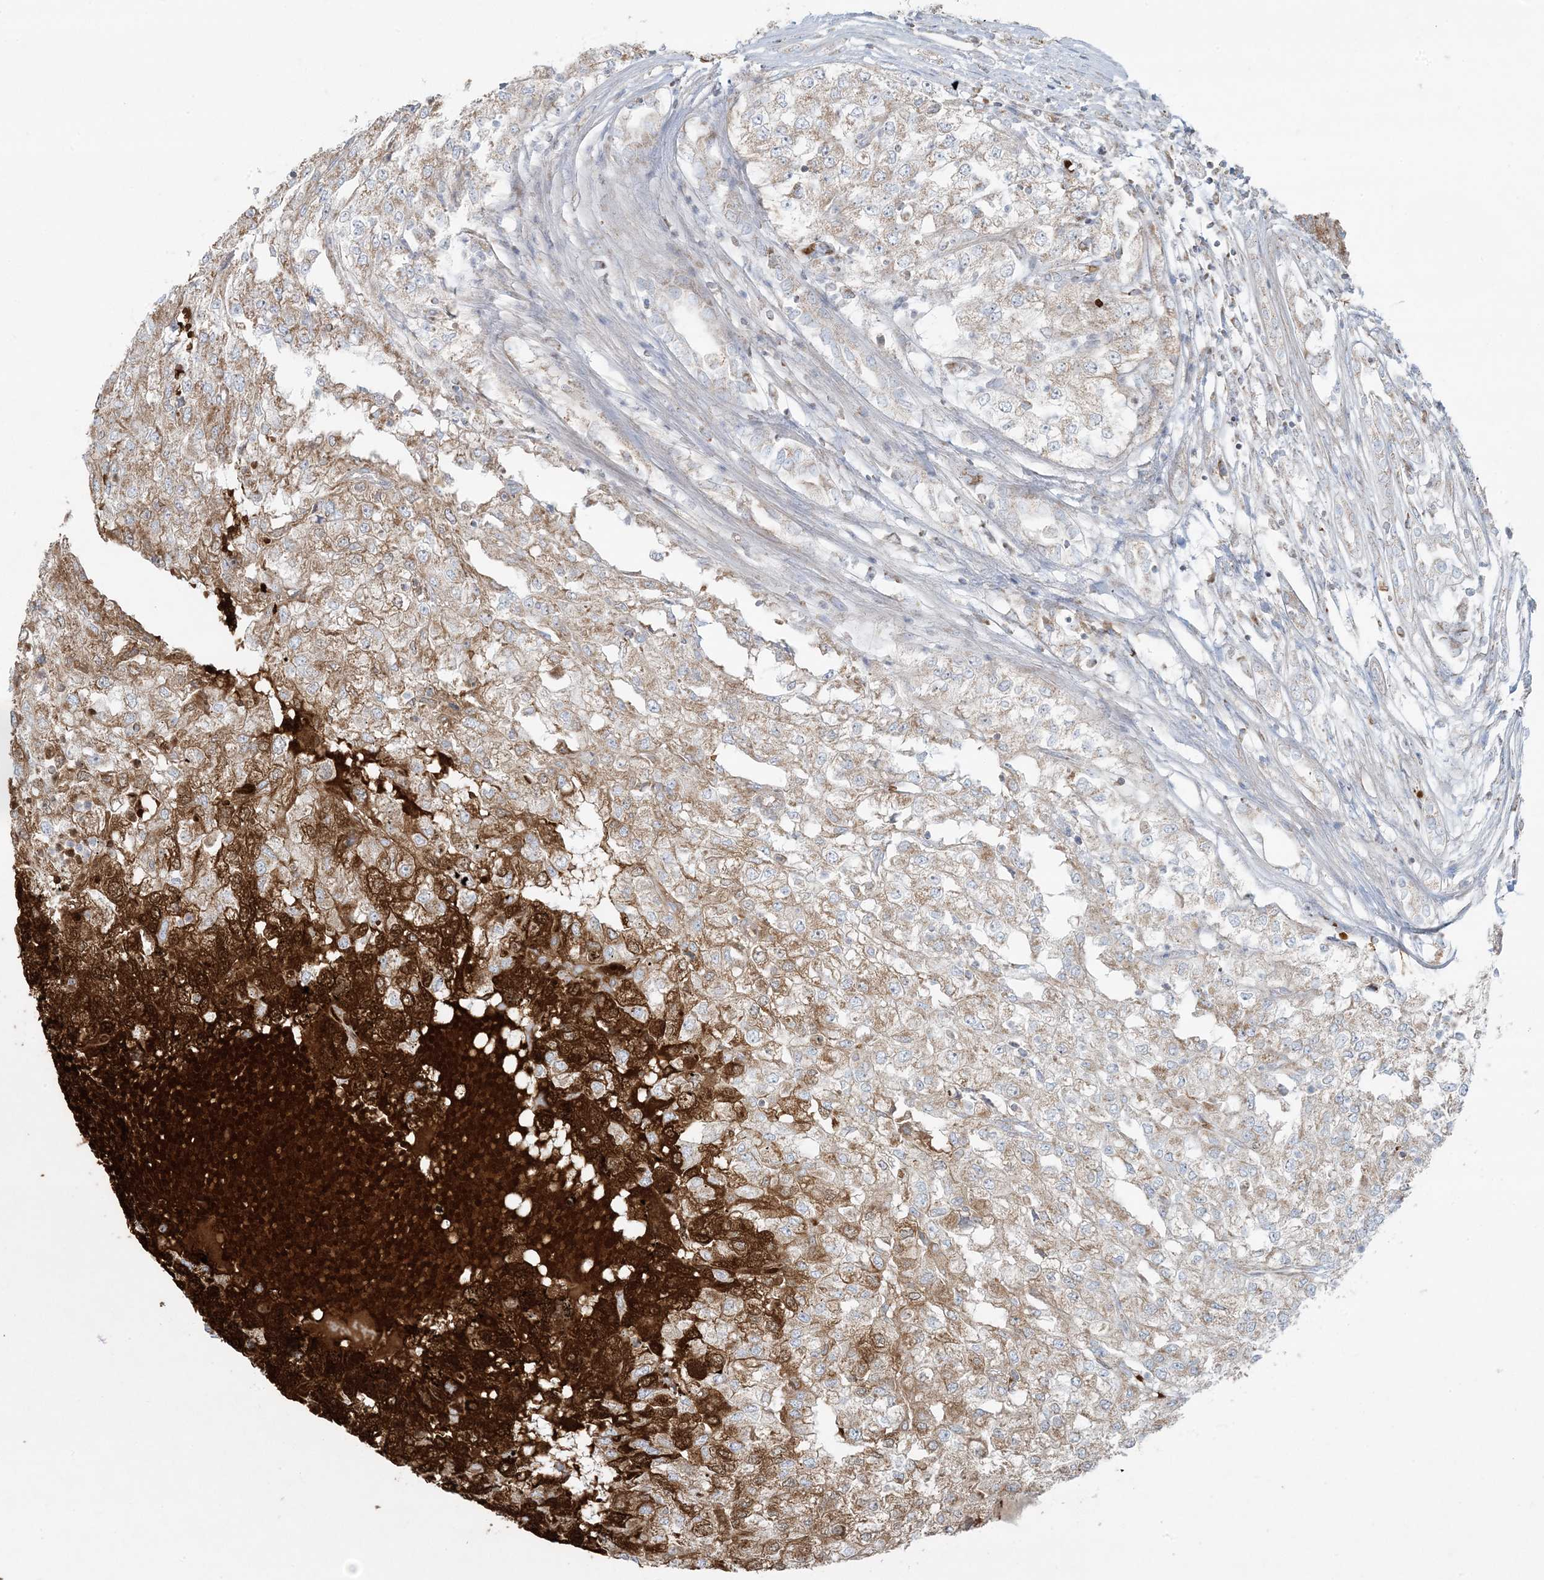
{"staining": {"intensity": "weak", "quantity": "25%-75%", "location": "cytoplasmic/membranous"}, "tissue": "renal cancer", "cell_type": "Tumor cells", "image_type": "cancer", "snomed": [{"axis": "morphology", "description": "Adenocarcinoma, NOS"}, {"axis": "topography", "description": "Kidney"}], "caption": "Protein staining by immunohistochemistry (IHC) reveals weak cytoplasmic/membranous positivity in approximately 25%-75% of tumor cells in renal cancer.", "gene": "PIK3R4", "patient": {"sex": "female", "age": 54}}